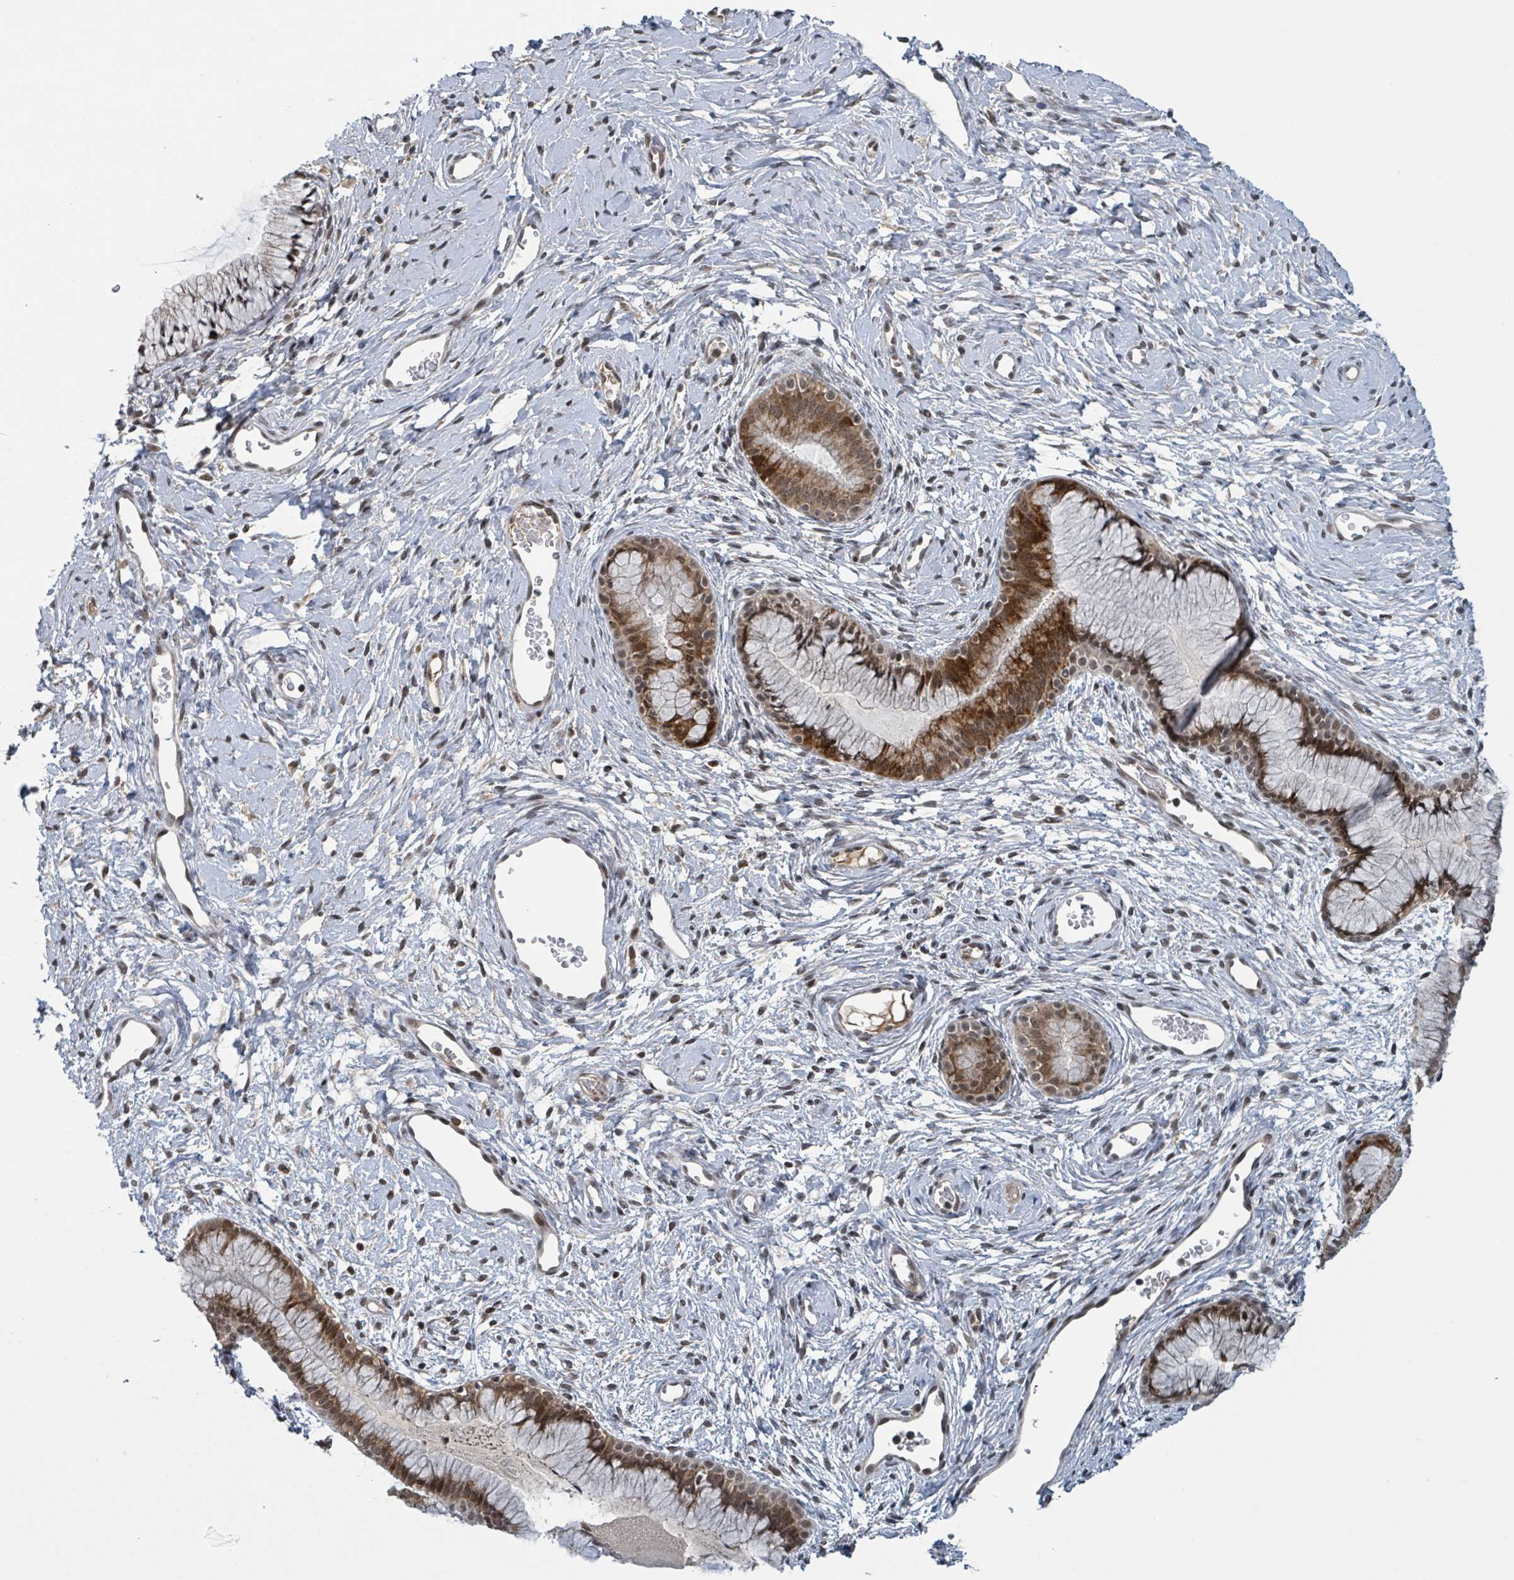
{"staining": {"intensity": "strong", "quantity": ">75%", "location": "cytoplasmic/membranous,nuclear"}, "tissue": "cervix", "cell_type": "Glandular cells", "image_type": "normal", "snomed": [{"axis": "morphology", "description": "Normal tissue, NOS"}, {"axis": "topography", "description": "Cervix"}], "caption": "Immunohistochemistry photomicrograph of benign cervix: cervix stained using IHC shows high levels of strong protein expression localized specifically in the cytoplasmic/membranous,nuclear of glandular cells, appearing as a cytoplasmic/membranous,nuclear brown color.", "gene": "ZBTB14", "patient": {"sex": "female", "age": 42}}